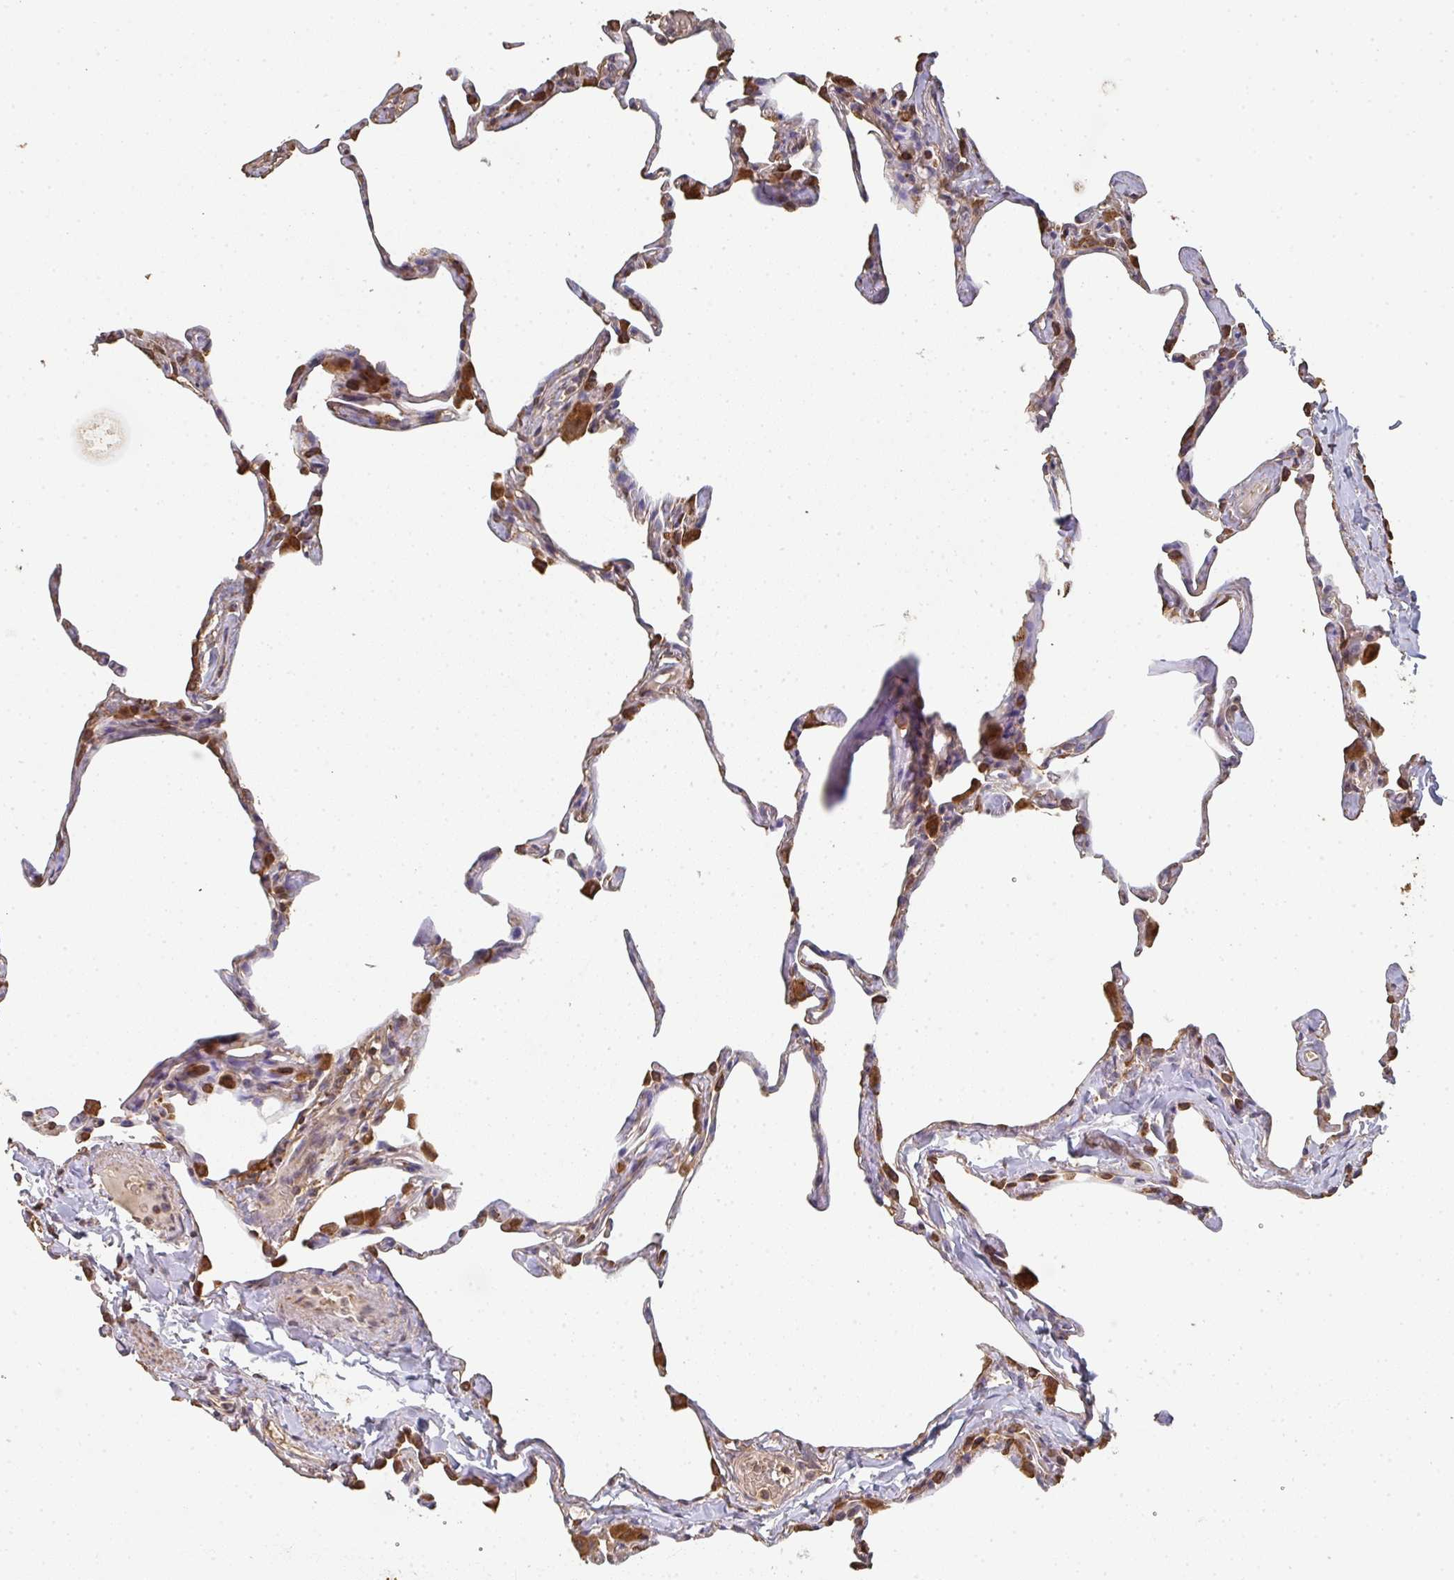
{"staining": {"intensity": "moderate", "quantity": ">75%", "location": "cytoplasmic/membranous"}, "tissue": "lung", "cell_type": "Alveolar cells", "image_type": "normal", "snomed": [{"axis": "morphology", "description": "Normal tissue, NOS"}, {"axis": "topography", "description": "Lung"}], "caption": "Immunohistochemical staining of normal lung reveals medium levels of moderate cytoplasmic/membranous positivity in approximately >75% of alveolar cells. Using DAB (3,3'-diaminobenzidine) (brown) and hematoxylin (blue) stains, captured at high magnification using brightfield microscopy.", "gene": "POLG", "patient": {"sex": "male", "age": 65}}